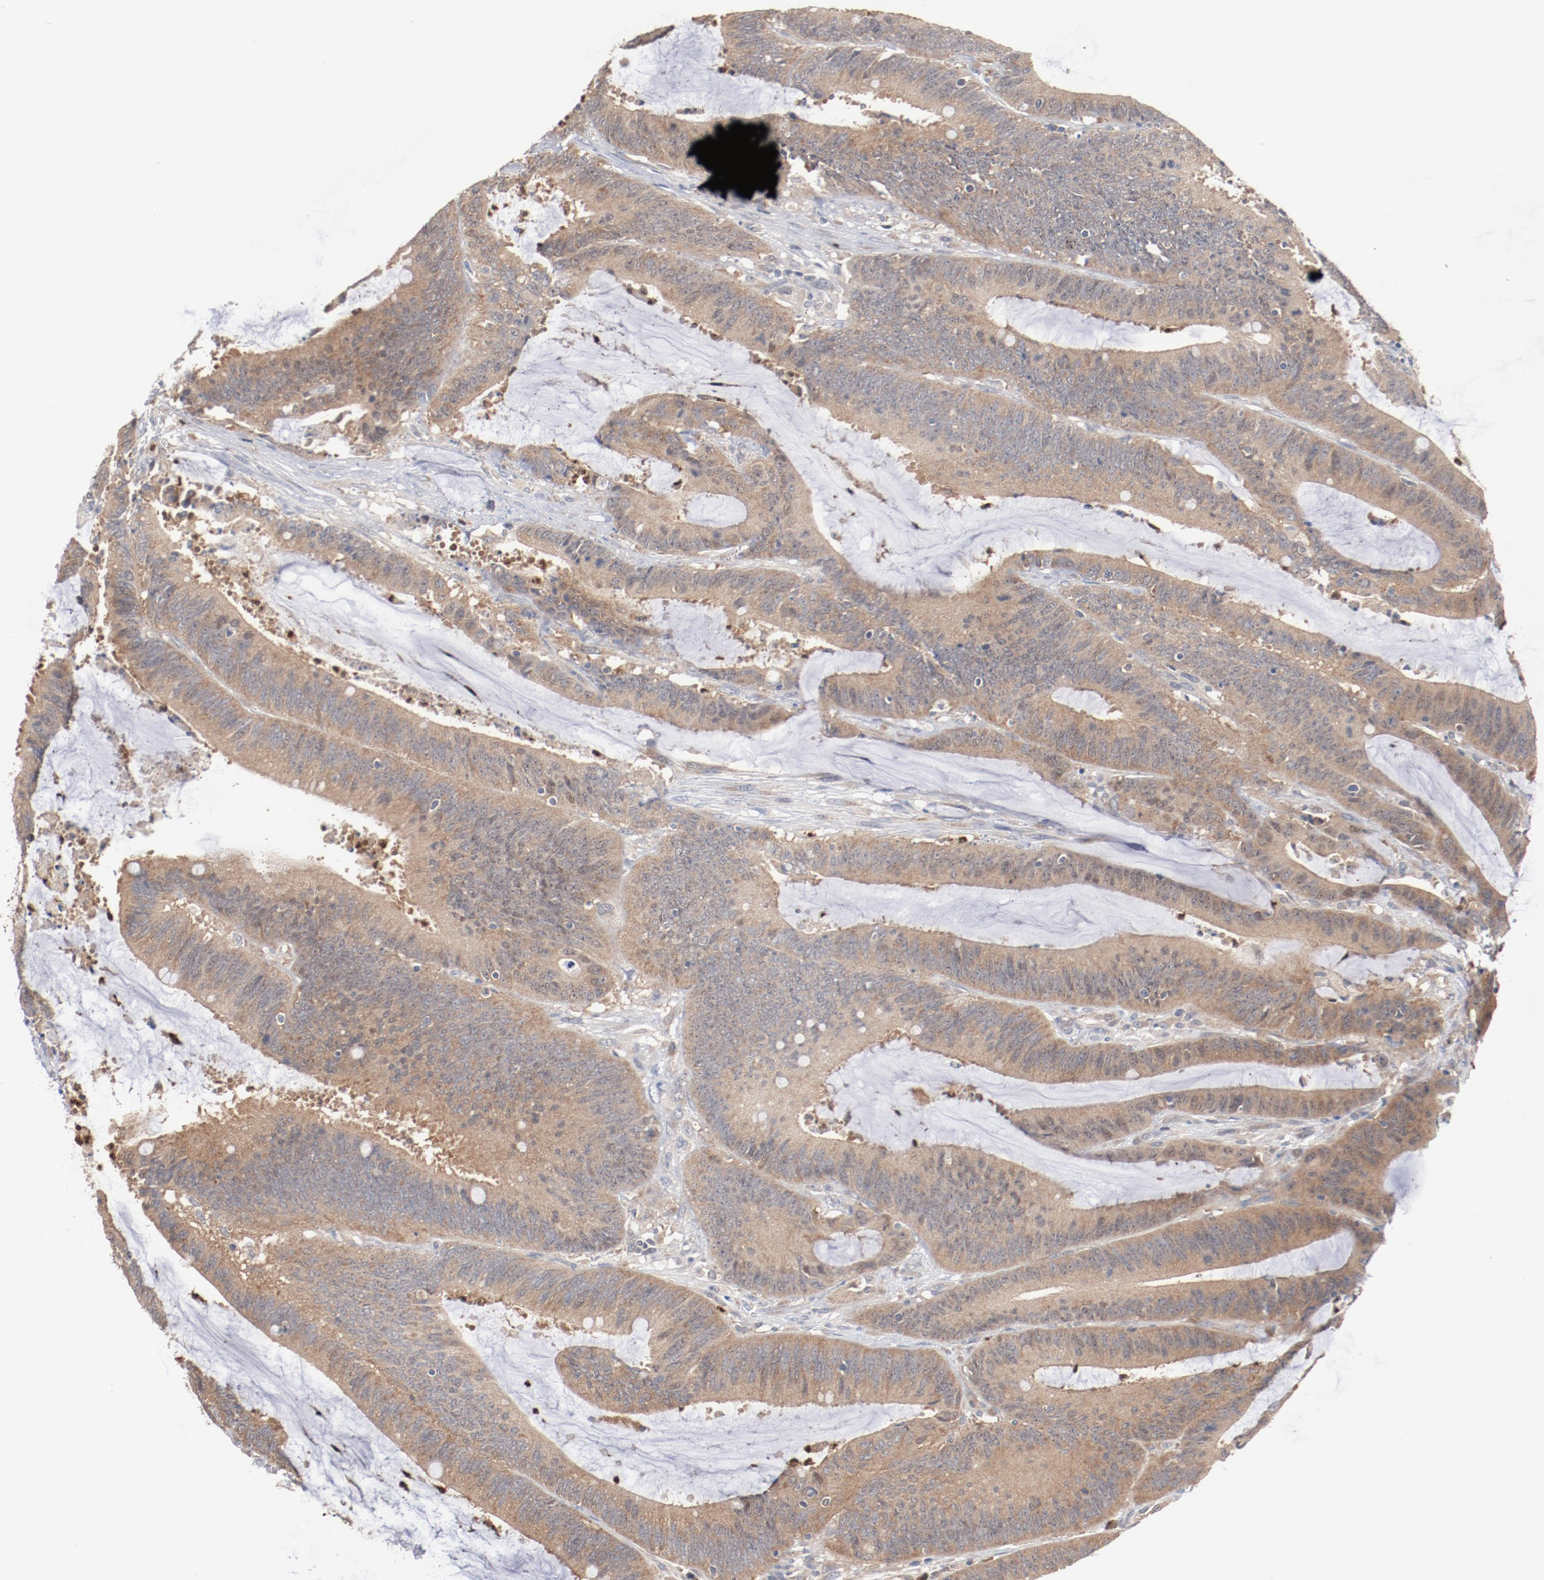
{"staining": {"intensity": "moderate", "quantity": ">75%", "location": "cytoplasmic/membranous"}, "tissue": "colorectal cancer", "cell_type": "Tumor cells", "image_type": "cancer", "snomed": [{"axis": "morphology", "description": "Adenocarcinoma, NOS"}, {"axis": "topography", "description": "Rectum"}], "caption": "Protein expression analysis of human colorectal cancer reveals moderate cytoplasmic/membranous staining in about >75% of tumor cells.", "gene": "RNASE11", "patient": {"sex": "female", "age": 66}}